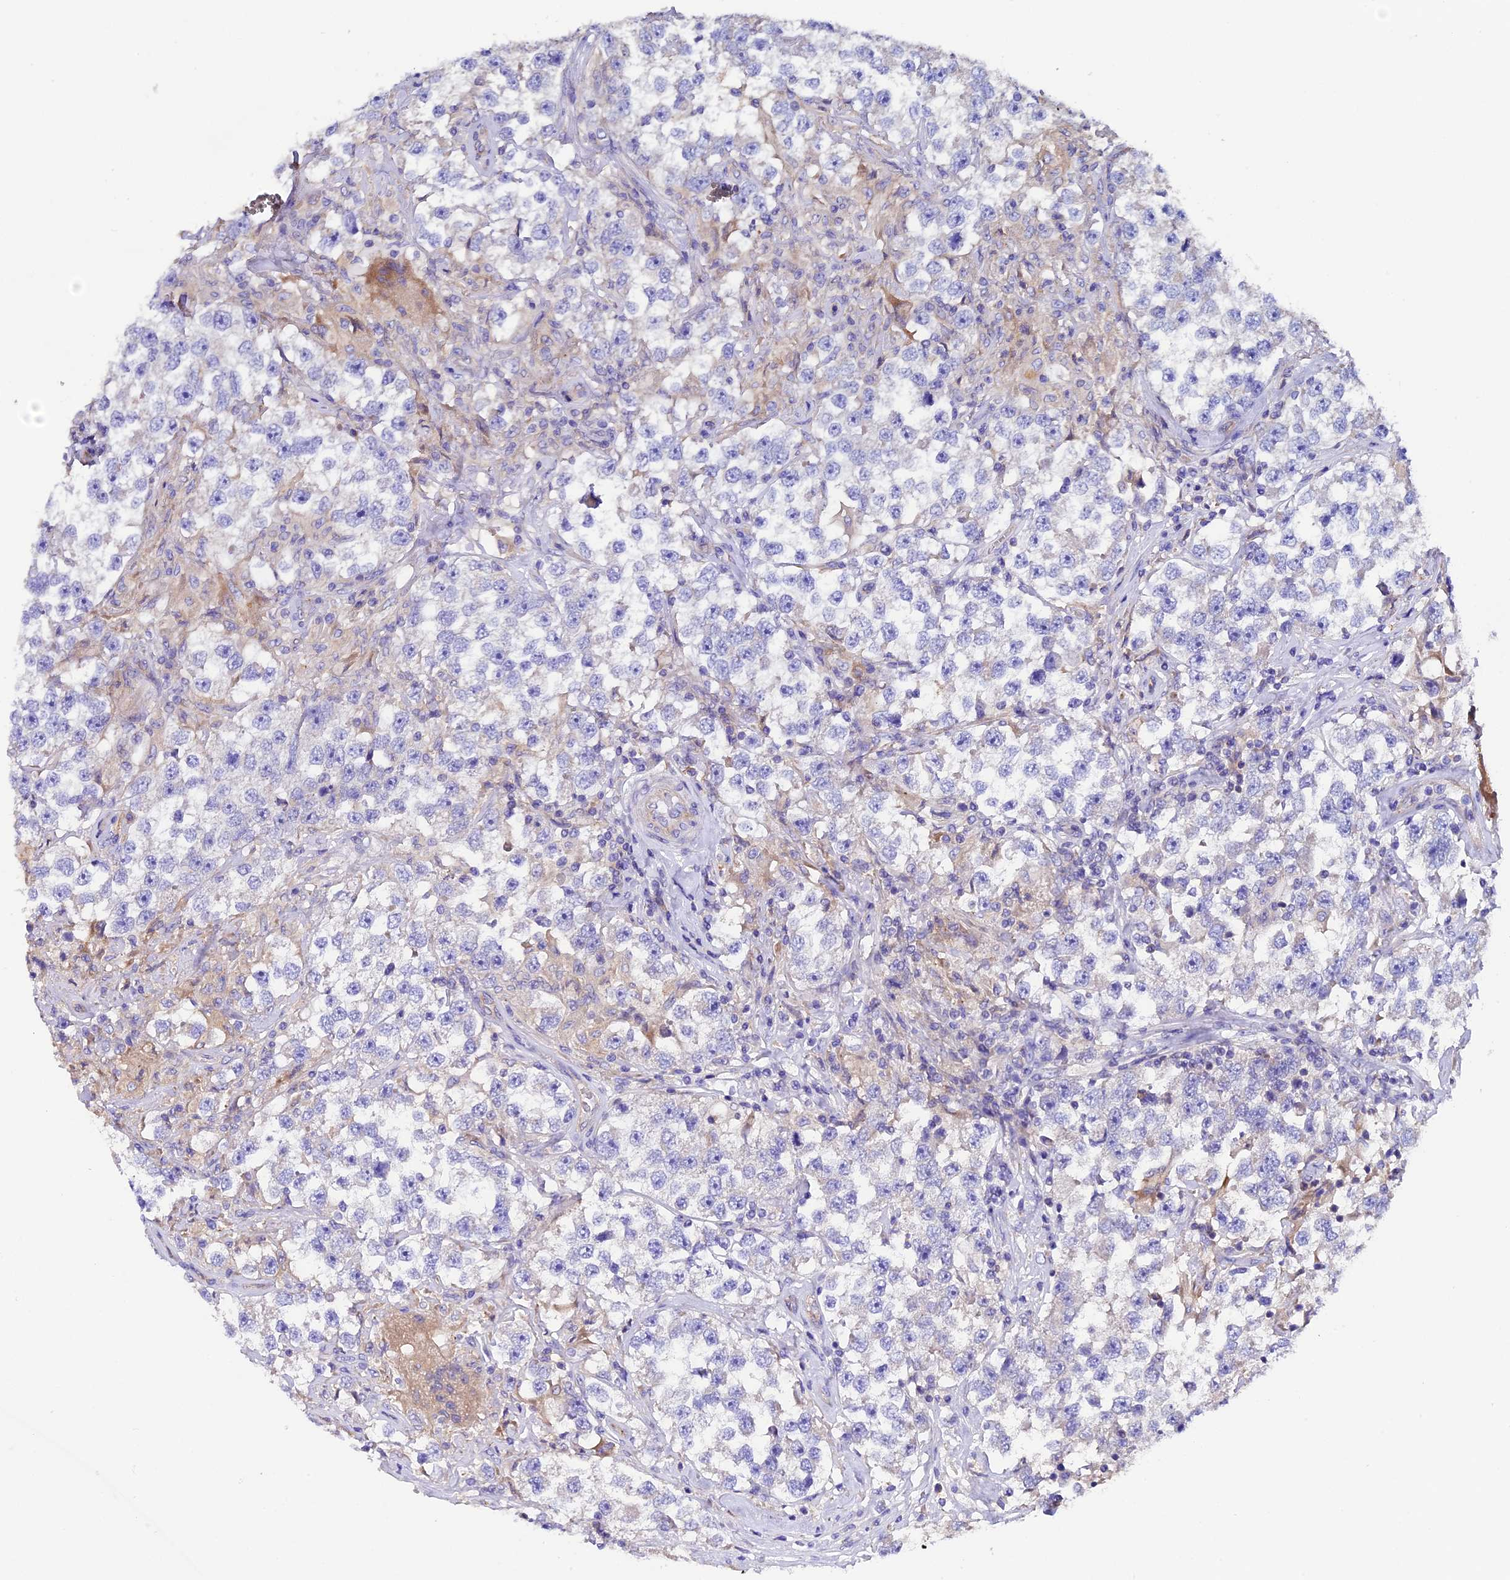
{"staining": {"intensity": "negative", "quantity": "none", "location": "none"}, "tissue": "testis cancer", "cell_type": "Tumor cells", "image_type": "cancer", "snomed": [{"axis": "morphology", "description": "Seminoma, NOS"}, {"axis": "topography", "description": "Testis"}], "caption": "Protein analysis of testis seminoma demonstrates no significant staining in tumor cells.", "gene": "COMTD1", "patient": {"sex": "male", "age": 46}}